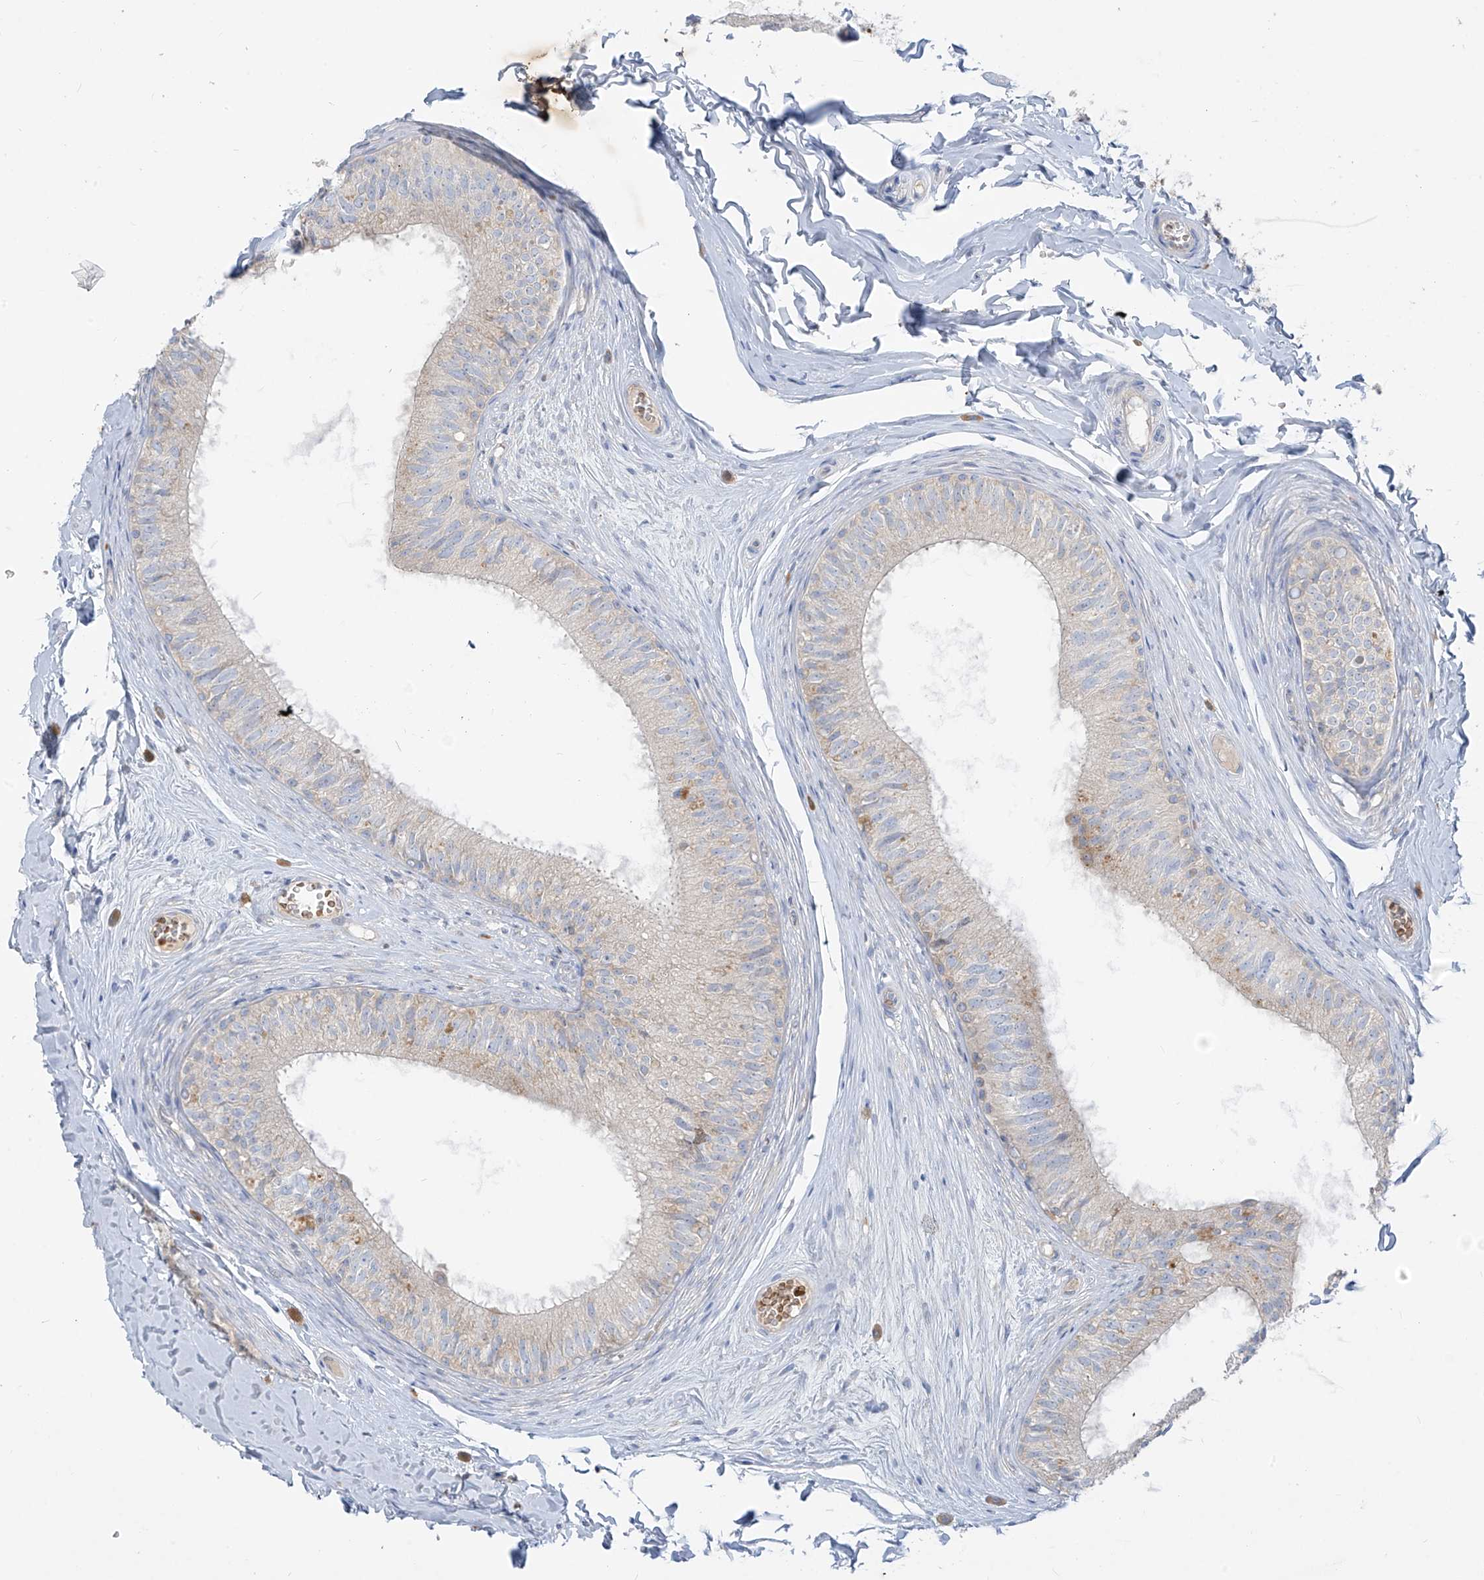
{"staining": {"intensity": "weak", "quantity": "<25%", "location": "cytoplasmic/membranous"}, "tissue": "epididymis", "cell_type": "Glandular cells", "image_type": "normal", "snomed": [{"axis": "morphology", "description": "Normal tissue, NOS"}, {"axis": "morphology", "description": "Seminoma in situ"}, {"axis": "topography", "description": "Testis"}, {"axis": "topography", "description": "Epididymis"}], "caption": "An IHC micrograph of benign epididymis is shown. There is no staining in glandular cells of epididymis.", "gene": "DGKQ", "patient": {"sex": "male", "age": 28}}